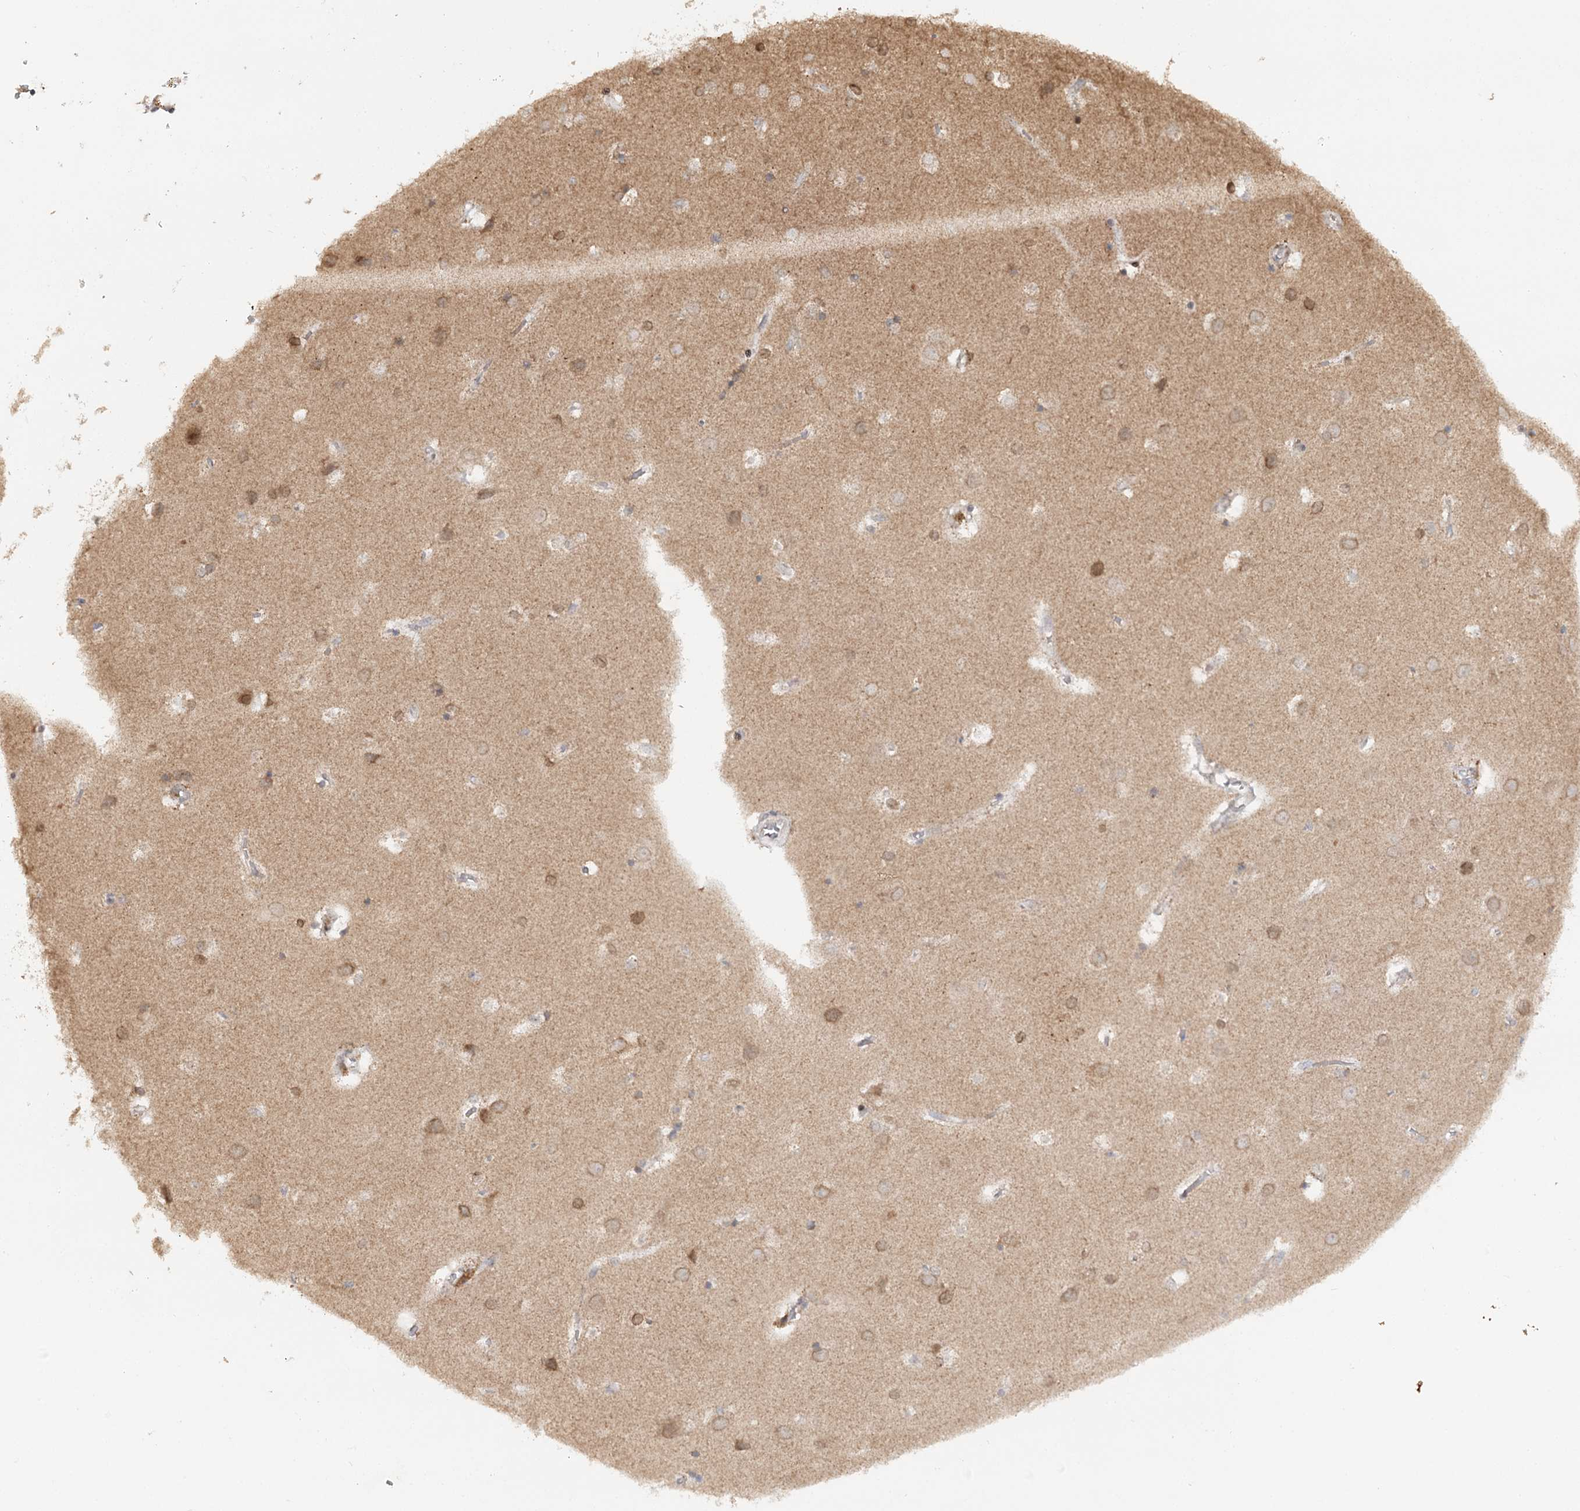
{"staining": {"intensity": "weak", "quantity": "25%-75%", "location": "cytoplasmic/membranous"}, "tissue": "cerebral cortex", "cell_type": "Endothelial cells", "image_type": "normal", "snomed": [{"axis": "morphology", "description": "Normal tissue, NOS"}, {"axis": "topography", "description": "Cerebral cortex"}], "caption": "Endothelial cells display low levels of weak cytoplasmic/membranous staining in about 25%-75% of cells in unremarkable human cerebral cortex.", "gene": "ZNRF3", "patient": {"sex": "male", "age": 54}}